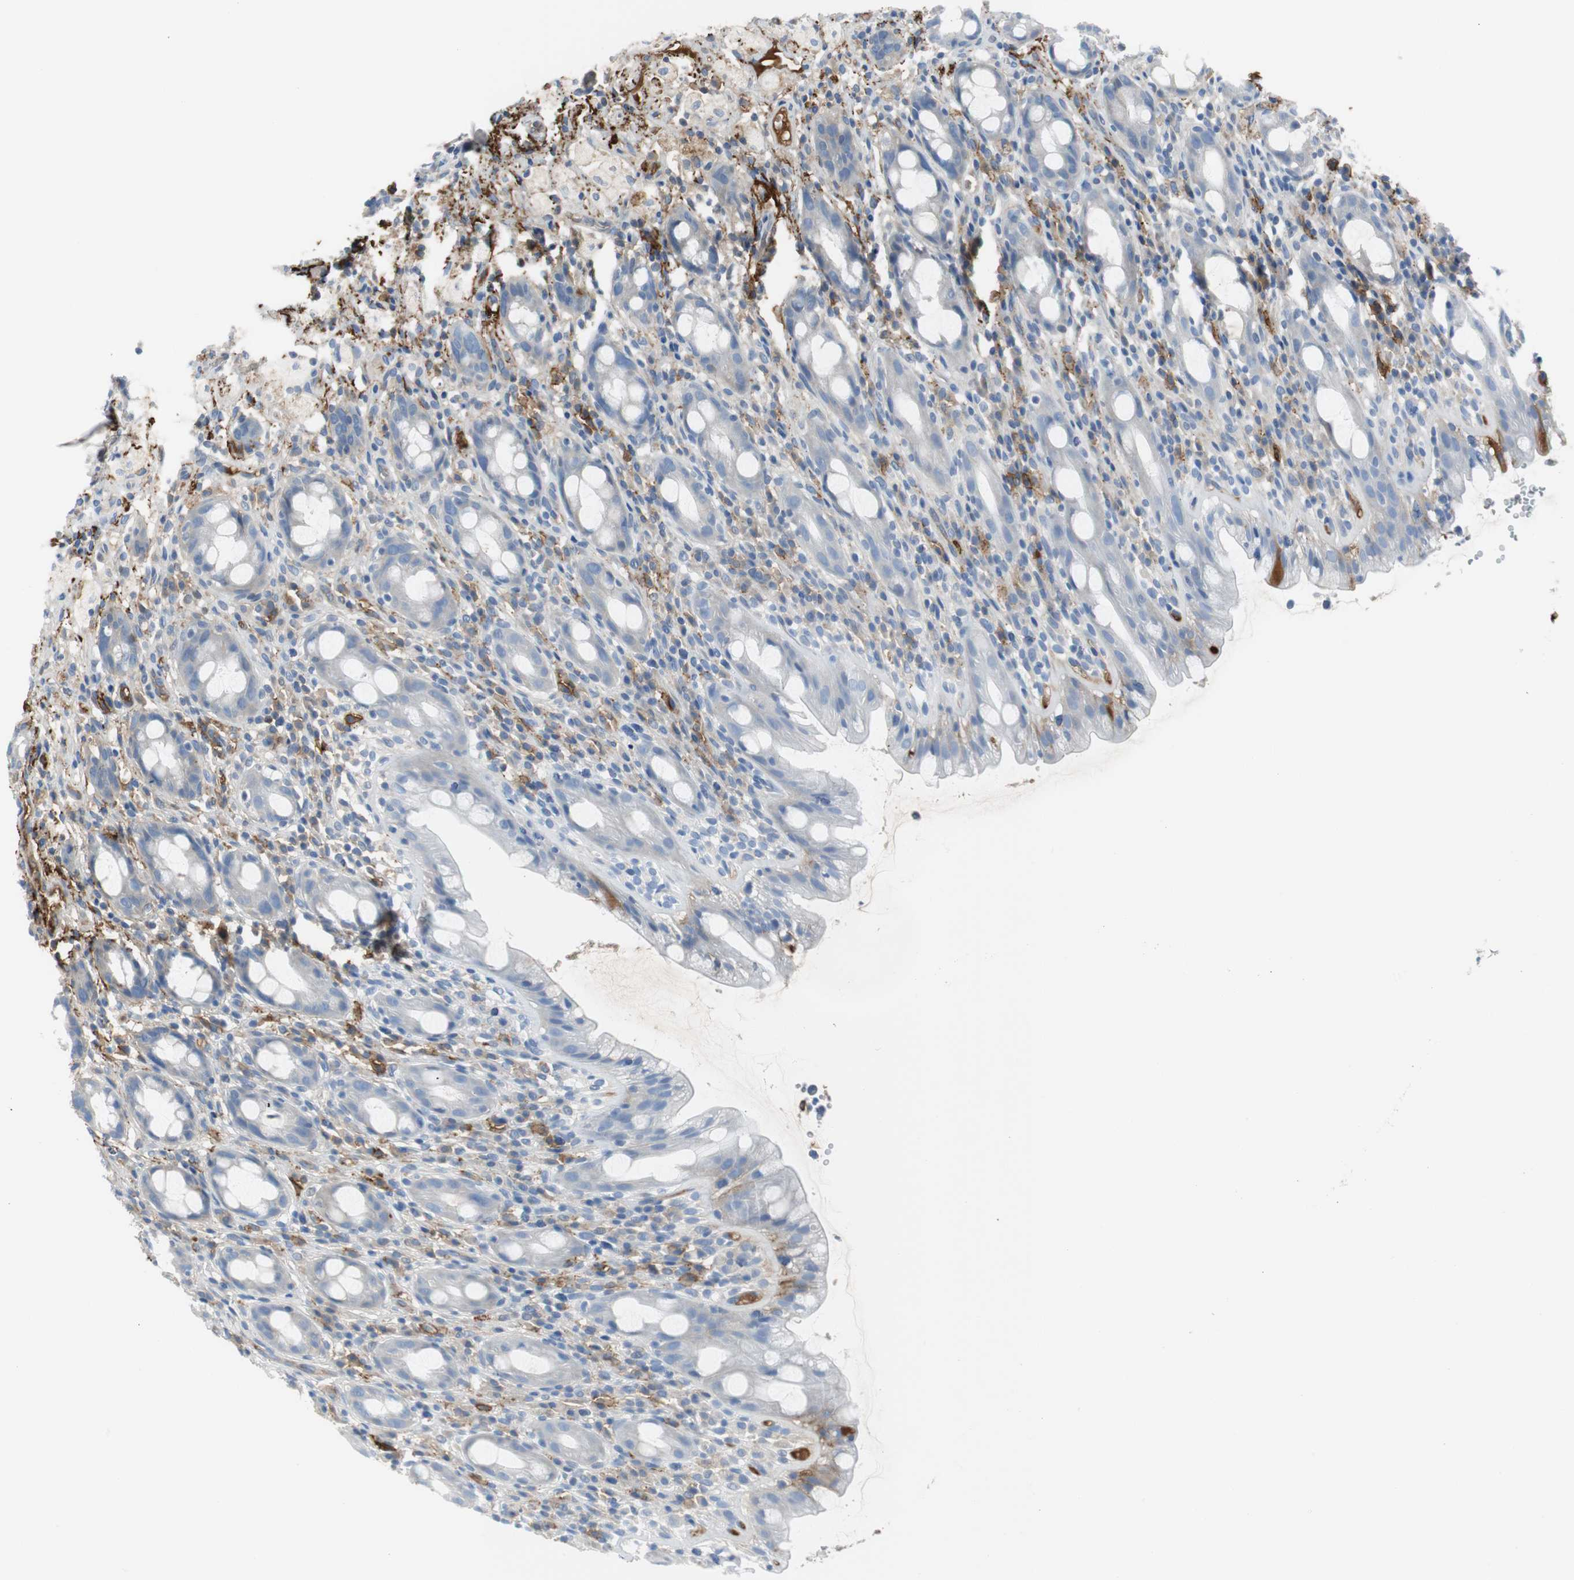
{"staining": {"intensity": "negative", "quantity": "none", "location": "none"}, "tissue": "rectum", "cell_type": "Glandular cells", "image_type": "normal", "snomed": [{"axis": "morphology", "description": "Normal tissue, NOS"}, {"axis": "topography", "description": "Rectum"}], "caption": "This is a photomicrograph of IHC staining of normal rectum, which shows no staining in glandular cells. (Brightfield microscopy of DAB (3,3'-diaminobenzidine) immunohistochemistry (IHC) at high magnification).", "gene": "APCS", "patient": {"sex": "male", "age": 44}}